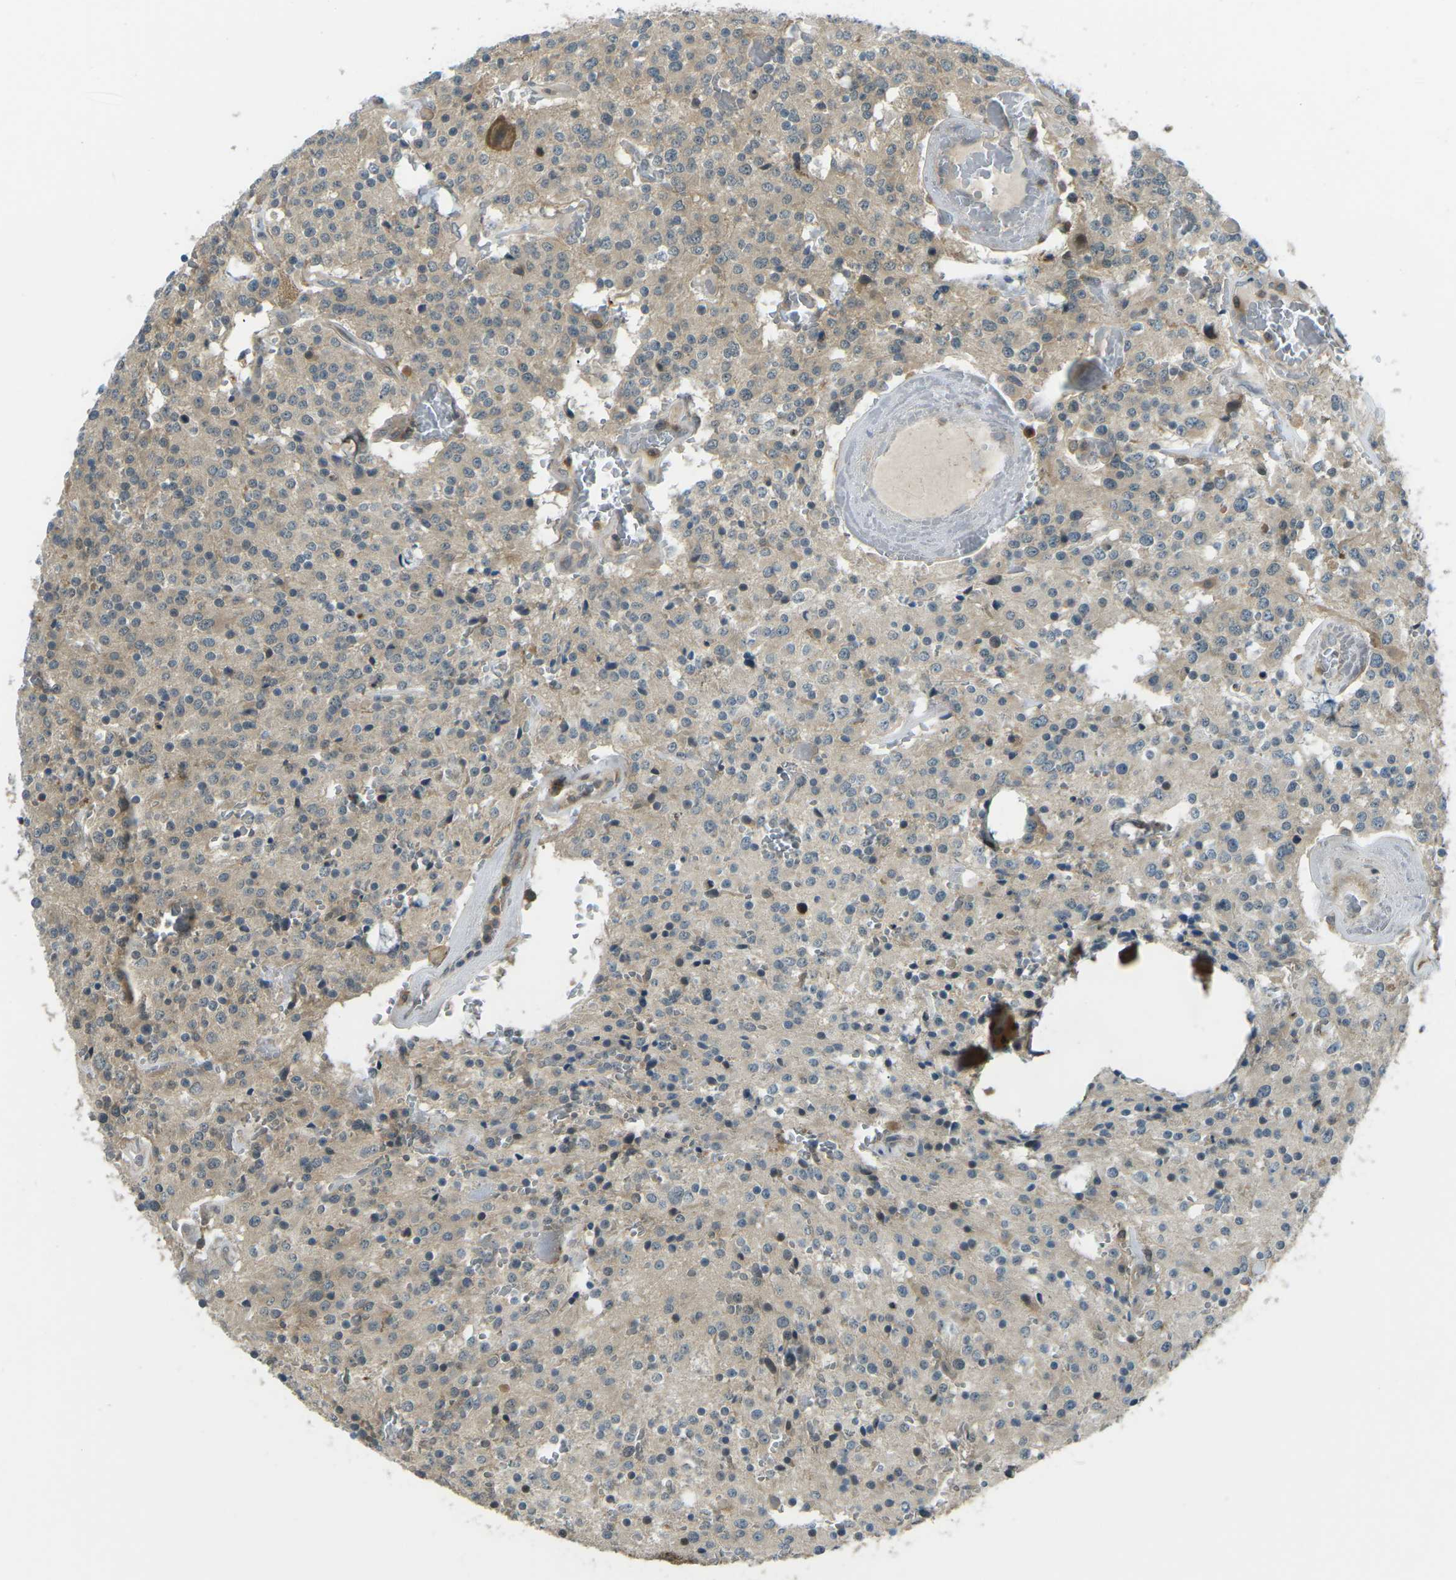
{"staining": {"intensity": "weak", "quantity": ">75%", "location": "cytoplasmic/membranous"}, "tissue": "glioma", "cell_type": "Tumor cells", "image_type": "cancer", "snomed": [{"axis": "morphology", "description": "Glioma, malignant, Low grade"}, {"axis": "topography", "description": "Brain"}], "caption": "Human glioma stained with a brown dye demonstrates weak cytoplasmic/membranous positive positivity in approximately >75% of tumor cells.", "gene": "PIEZO2", "patient": {"sex": "male", "age": 58}}